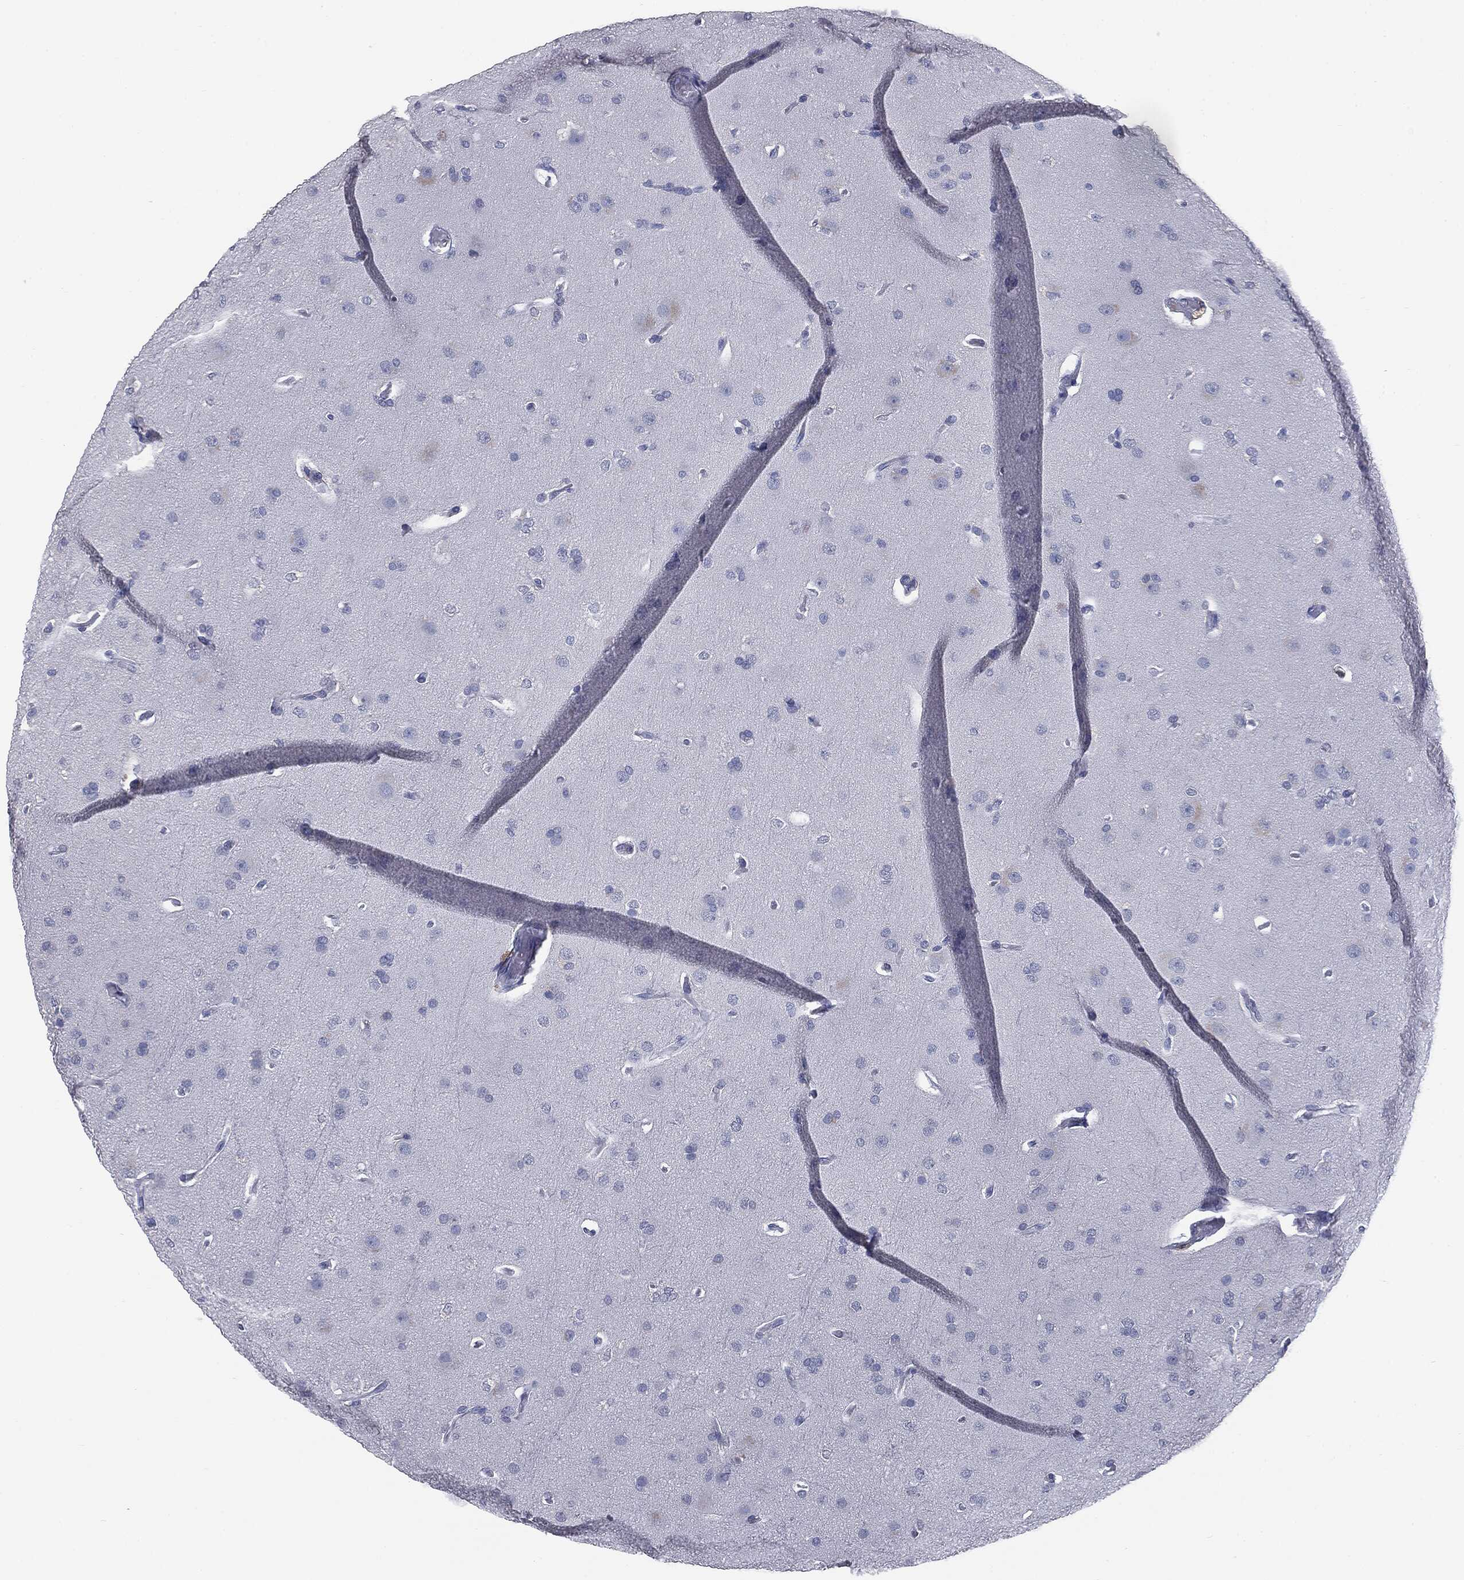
{"staining": {"intensity": "negative", "quantity": "none", "location": "none"}, "tissue": "glioma", "cell_type": "Tumor cells", "image_type": "cancer", "snomed": [{"axis": "morphology", "description": "Glioma, malignant, Low grade"}, {"axis": "topography", "description": "Brain"}], "caption": "DAB (3,3'-diaminobenzidine) immunohistochemical staining of glioma demonstrates no significant positivity in tumor cells.", "gene": "MUC1", "patient": {"sex": "male", "age": 41}}